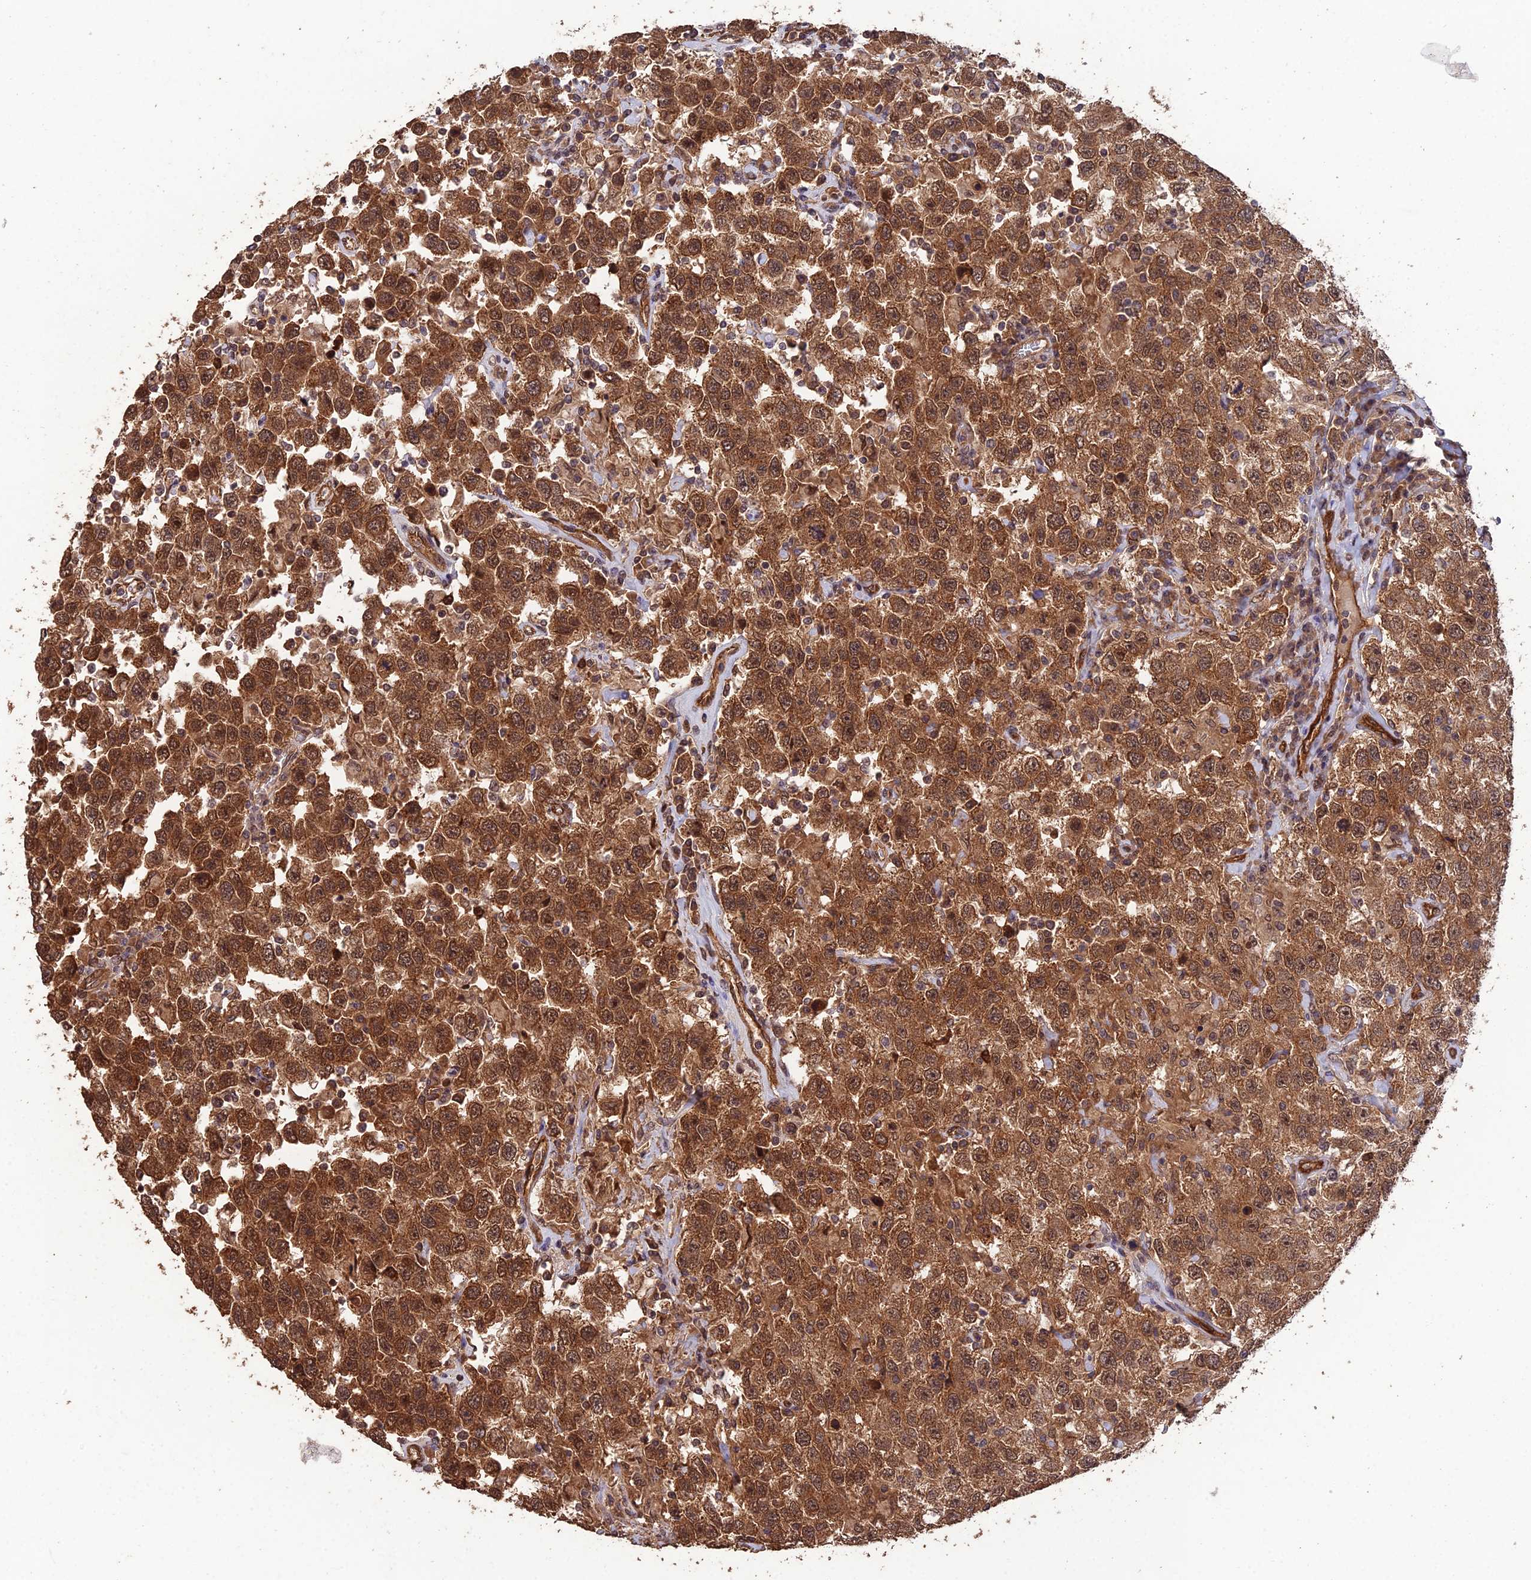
{"staining": {"intensity": "strong", "quantity": ">75%", "location": "cytoplasmic/membranous,nuclear"}, "tissue": "testis cancer", "cell_type": "Tumor cells", "image_type": "cancer", "snomed": [{"axis": "morphology", "description": "Seminoma, NOS"}, {"axis": "topography", "description": "Testis"}], "caption": "DAB immunohistochemical staining of seminoma (testis) shows strong cytoplasmic/membranous and nuclear protein positivity in about >75% of tumor cells. The protein of interest is stained brown, and the nuclei are stained in blue (DAB IHC with brightfield microscopy, high magnification).", "gene": "RALGAPA2", "patient": {"sex": "male", "age": 41}}